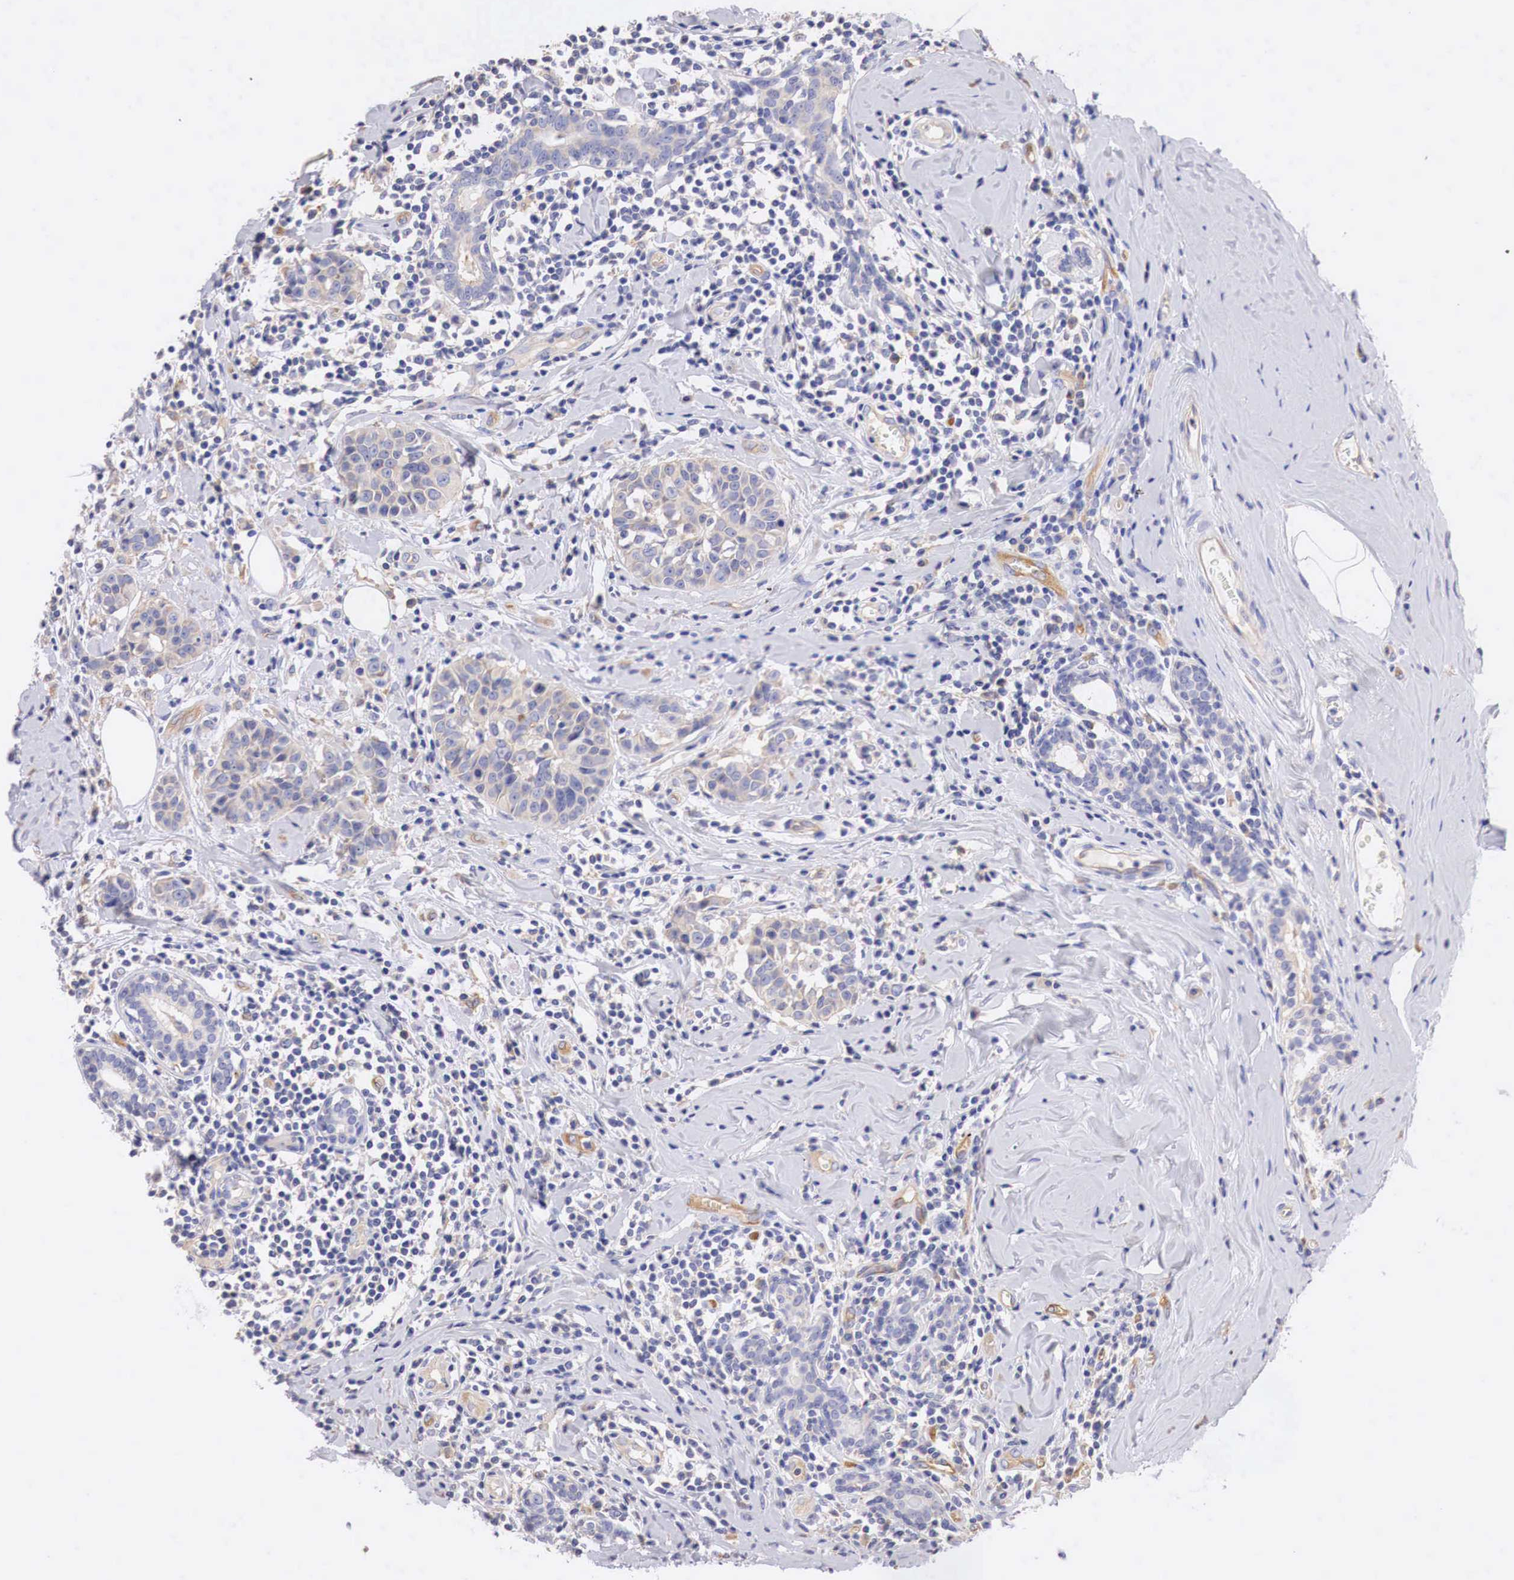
{"staining": {"intensity": "weak", "quantity": "25%-75%", "location": "cytoplasmic/membranous"}, "tissue": "breast cancer", "cell_type": "Tumor cells", "image_type": "cancer", "snomed": [{"axis": "morphology", "description": "Duct carcinoma"}, {"axis": "topography", "description": "Breast"}], "caption": "This micrograph reveals immunohistochemistry (IHC) staining of human infiltrating ductal carcinoma (breast), with low weak cytoplasmic/membranous positivity in about 25%-75% of tumor cells.", "gene": "RDX", "patient": {"sex": "female", "age": 55}}